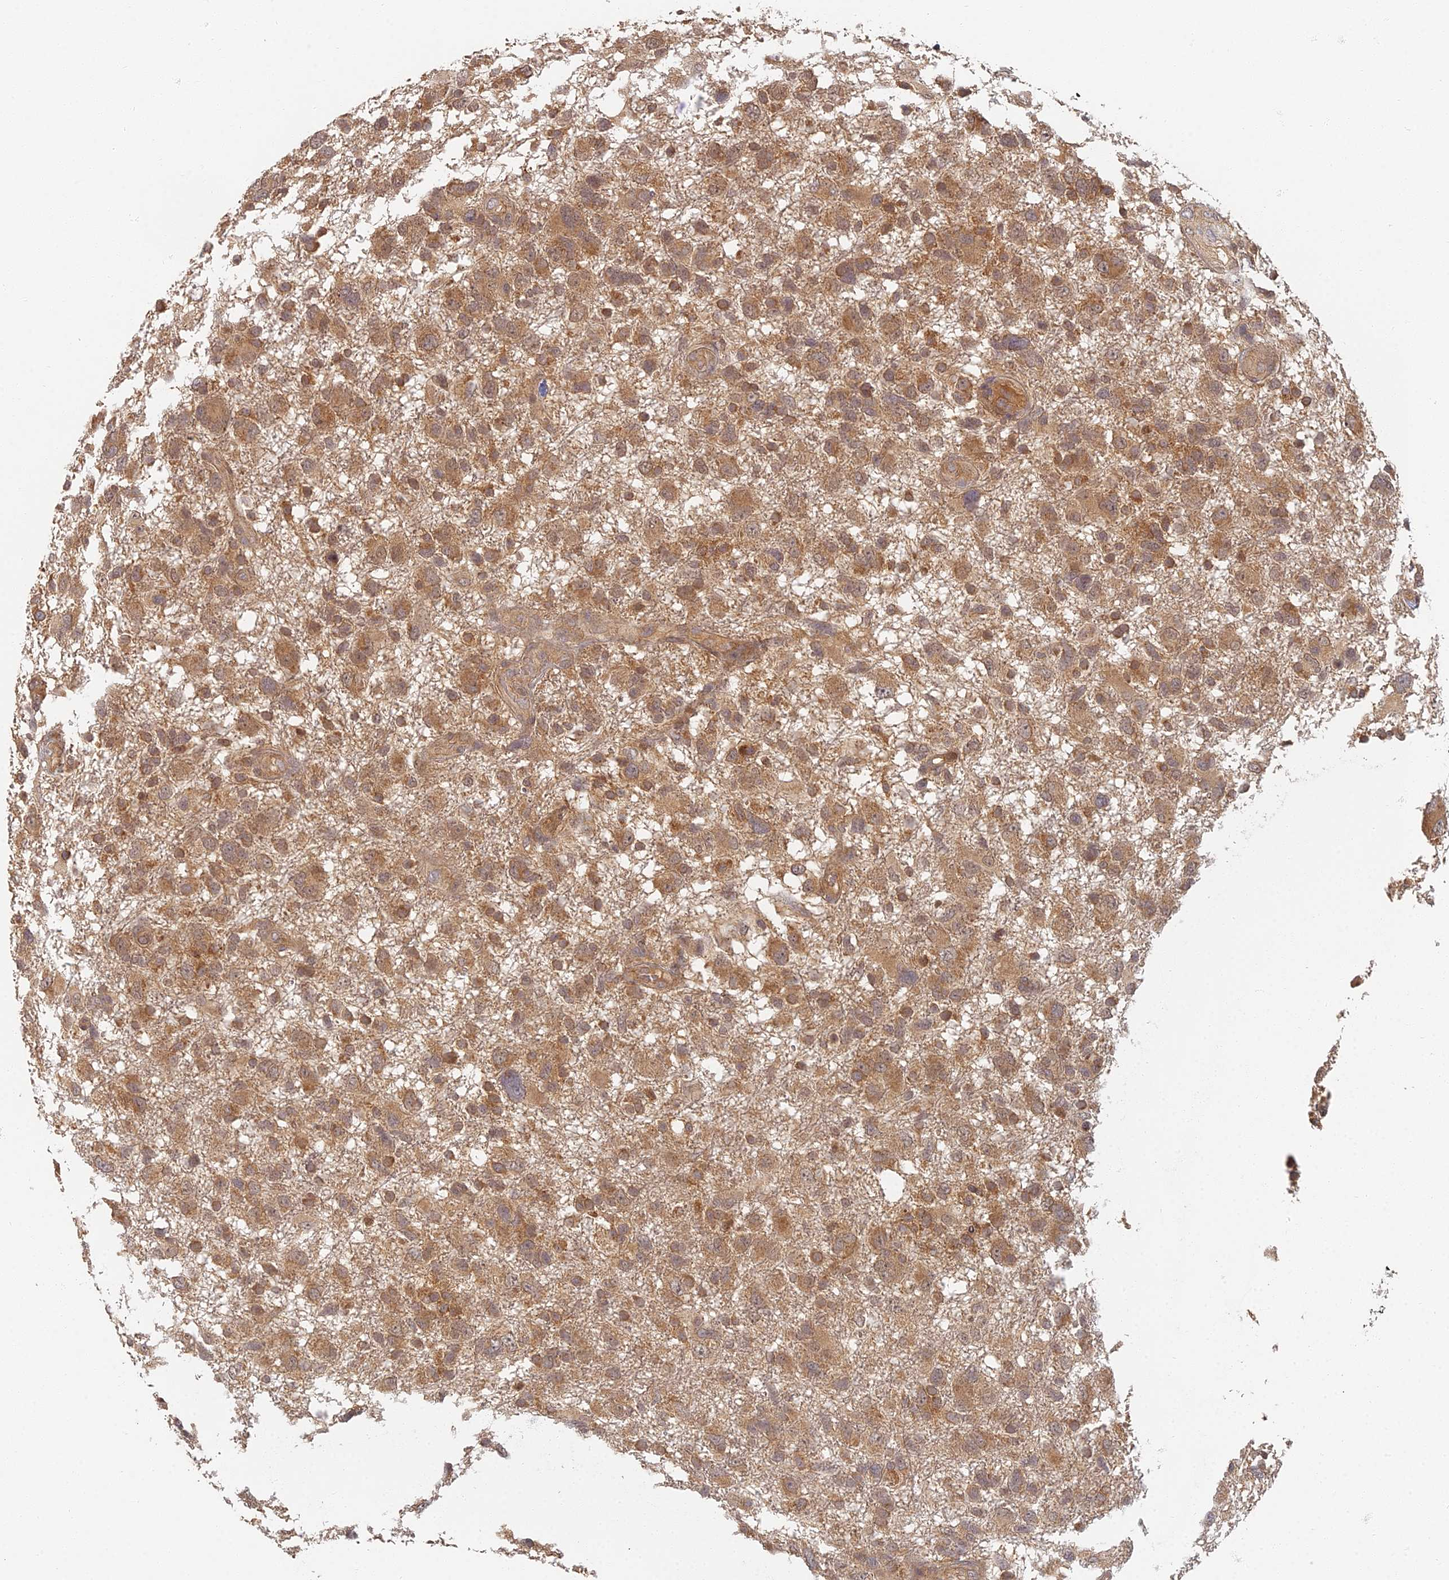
{"staining": {"intensity": "moderate", "quantity": ">75%", "location": "cytoplasmic/membranous"}, "tissue": "glioma", "cell_type": "Tumor cells", "image_type": "cancer", "snomed": [{"axis": "morphology", "description": "Glioma, malignant, High grade"}, {"axis": "topography", "description": "Brain"}], "caption": "An image of glioma stained for a protein shows moderate cytoplasmic/membranous brown staining in tumor cells.", "gene": "INO80D", "patient": {"sex": "male", "age": 61}}